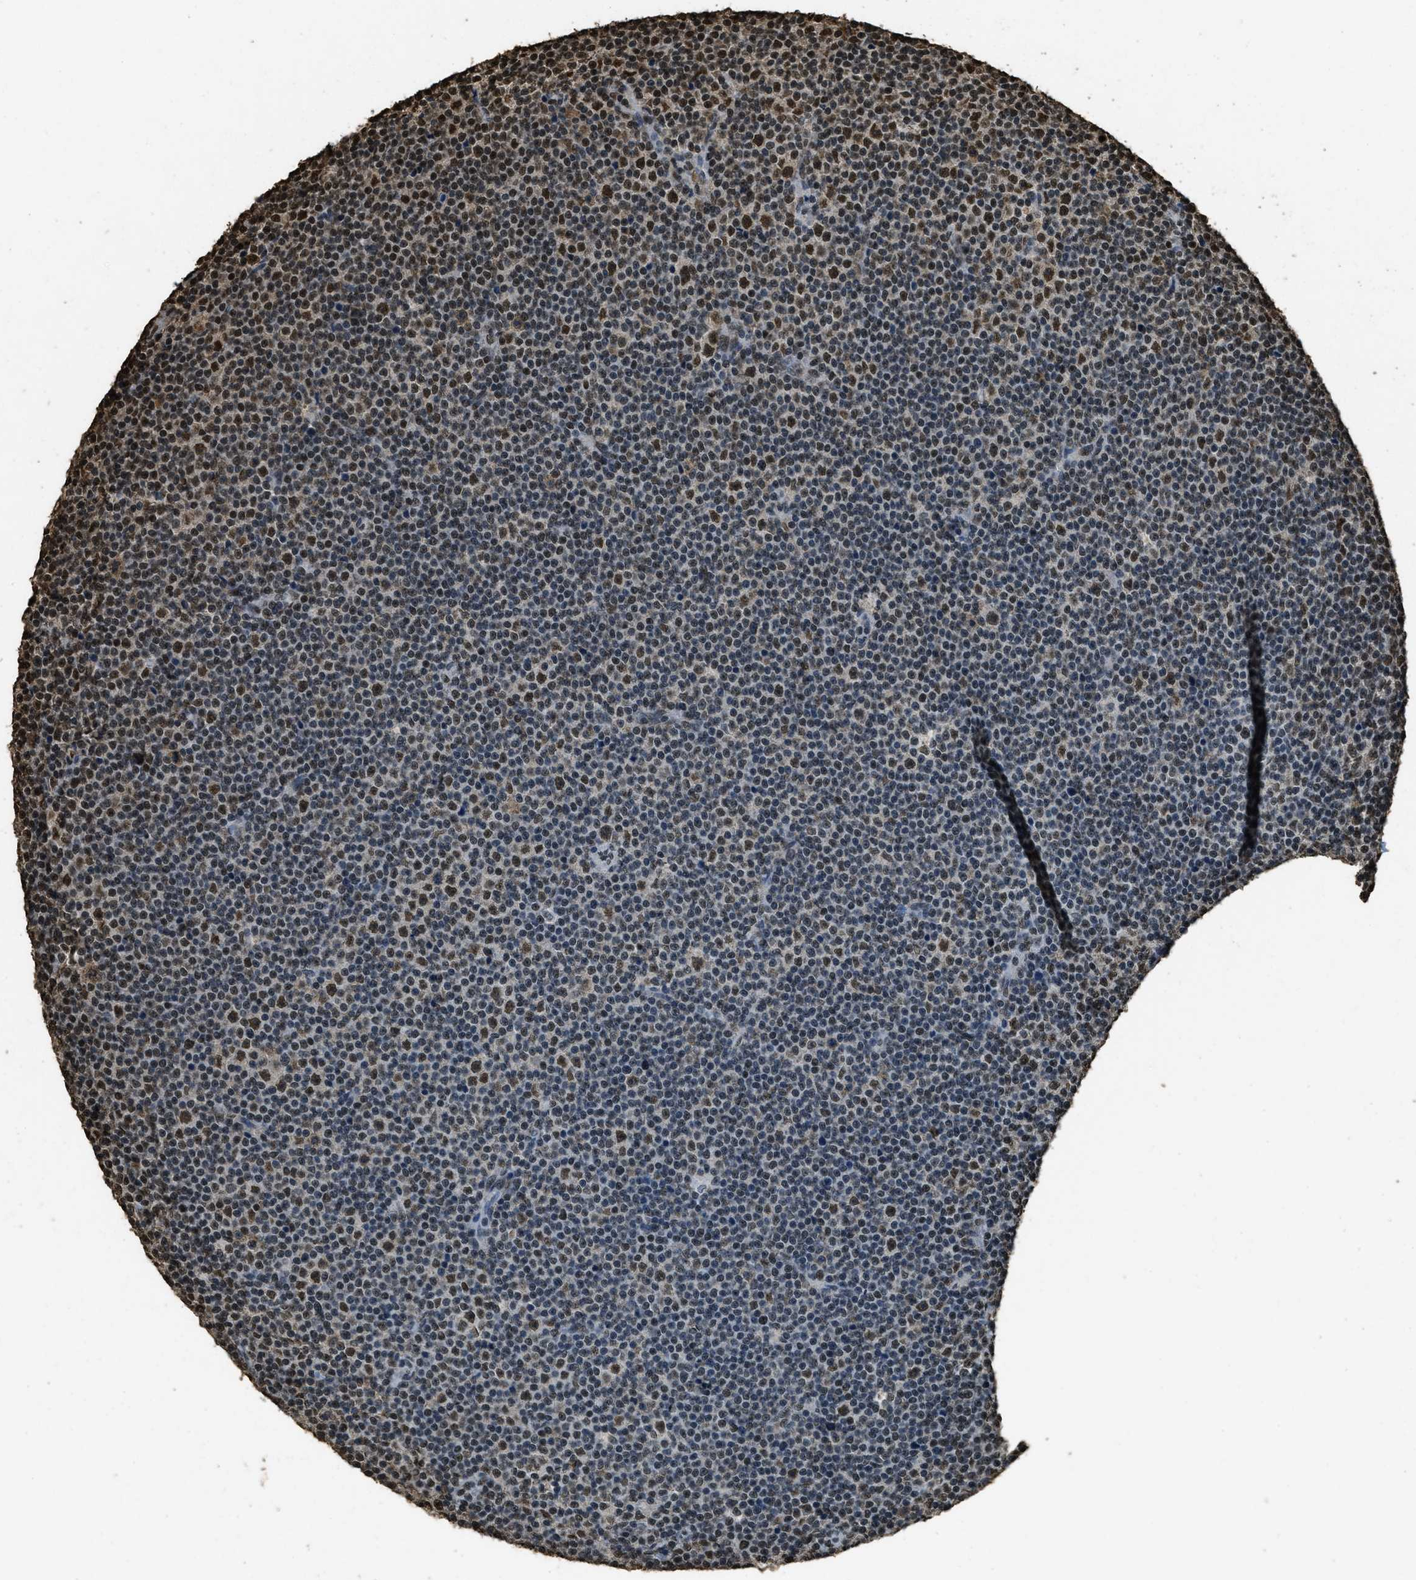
{"staining": {"intensity": "strong", "quantity": "25%-75%", "location": "nuclear"}, "tissue": "lymphoma", "cell_type": "Tumor cells", "image_type": "cancer", "snomed": [{"axis": "morphology", "description": "Malignant lymphoma, non-Hodgkin's type, Low grade"}, {"axis": "topography", "description": "Lymph node"}], "caption": "IHC (DAB) staining of lymphoma shows strong nuclear protein staining in approximately 25%-75% of tumor cells.", "gene": "MYB", "patient": {"sex": "female", "age": 67}}